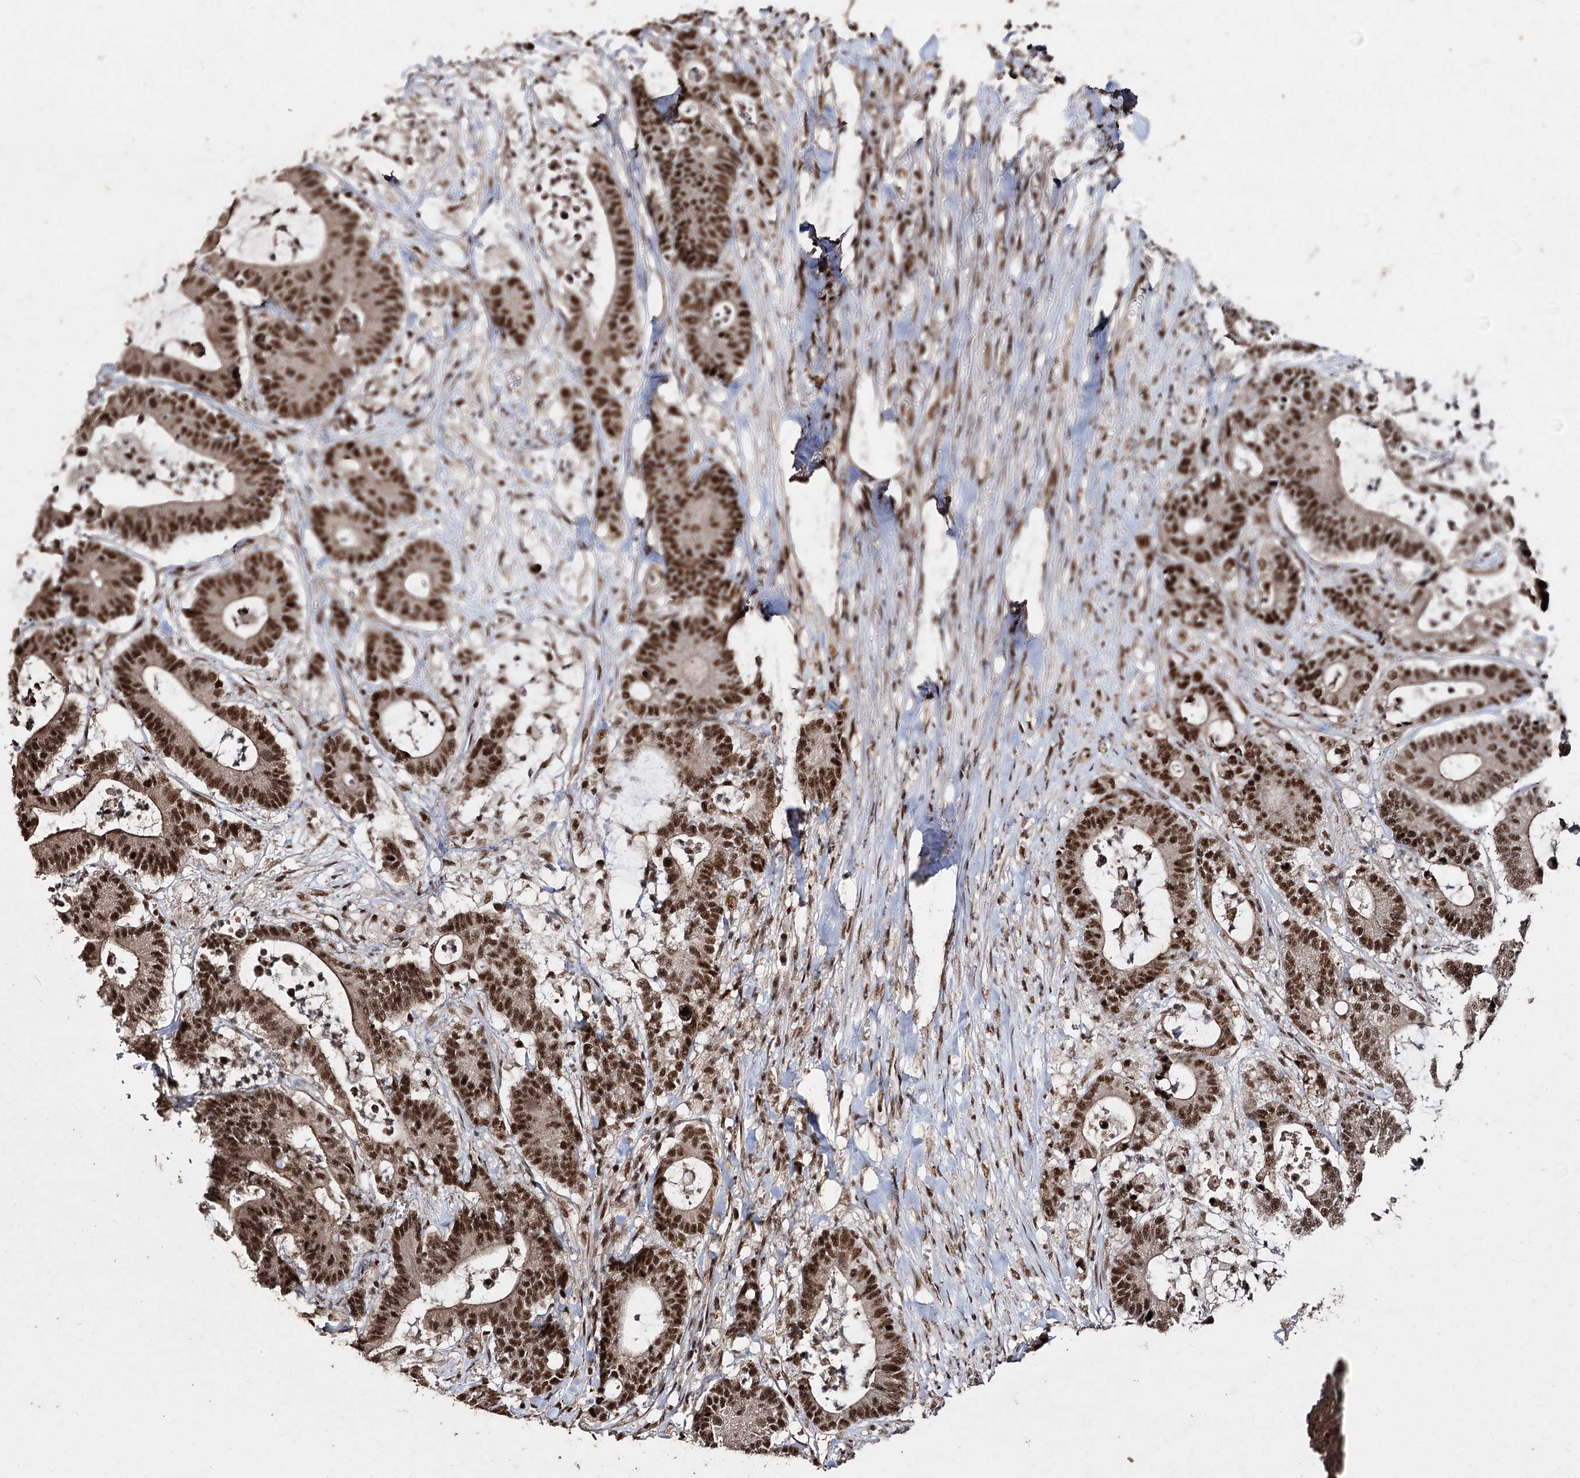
{"staining": {"intensity": "strong", "quantity": ">75%", "location": "nuclear"}, "tissue": "colorectal cancer", "cell_type": "Tumor cells", "image_type": "cancer", "snomed": [{"axis": "morphology", "description": "Adenocarcinoma, NOS"}, {"axis": "topography", "description": "Colon"}], "caption": "A photomicrograph of colorectal cancer (adenocarcinoma) stained for a protein displays strong nuclear brown staining in tumor cells.", "gene": "U2SURP", "patient": {"sex": "female", "age": 84}}